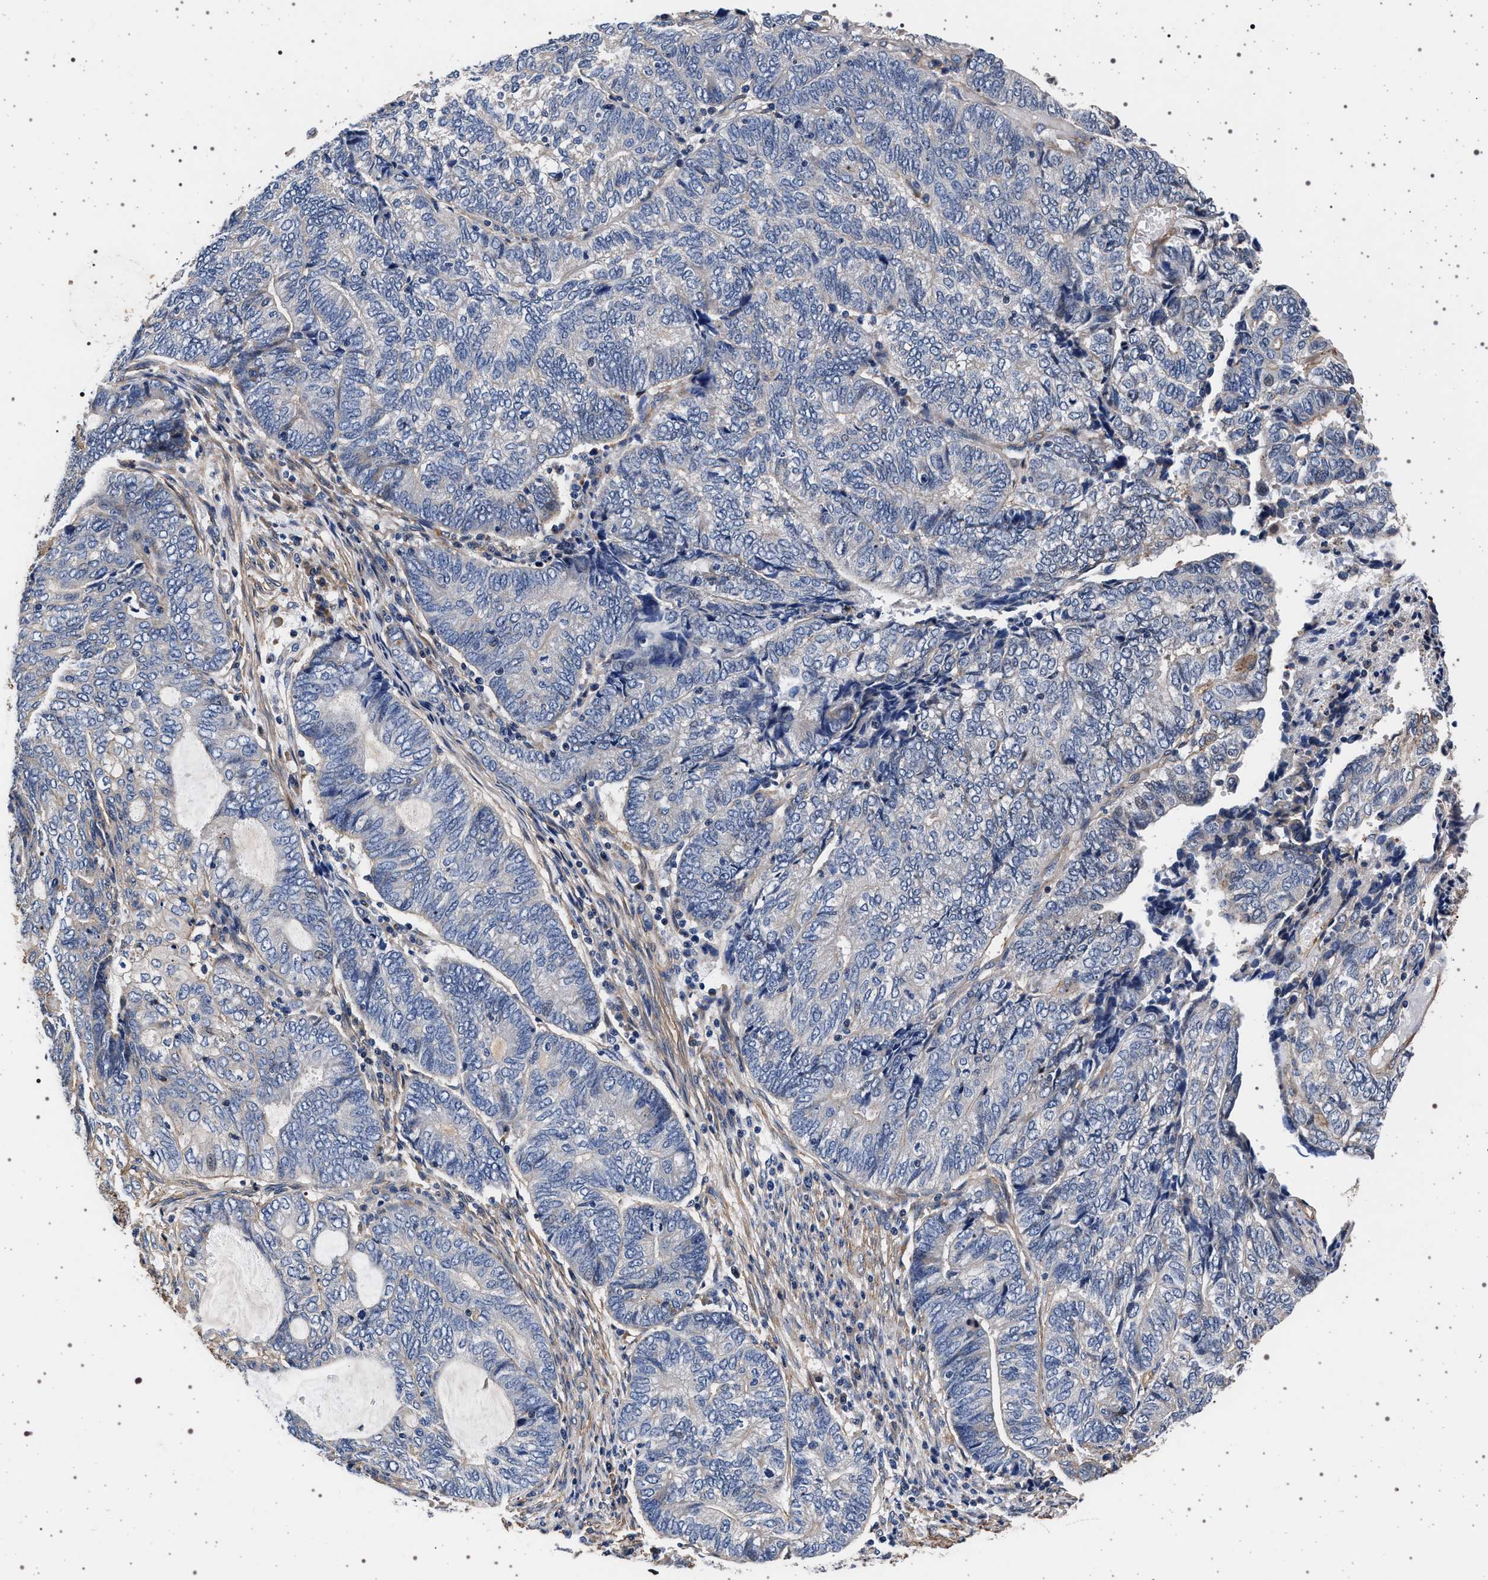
{"staining": {"intensity": "negative", "quantity": "none", "location": "none"}, "tissue": "endometrial cancer", "cell_type": "Tumor cells", "image_type": "cancer", "snomed": [{"axis": "morphology", "description": "Adenocarcinoma, NOS"}, {"axis": "topography", "description": "Uterus"}, {"axis": "topography", "description": "Endometrium"}], "caption": "Endometrial cancer (adenocarcinoma) was stained to show a protein in brown. There is no significant positivity in tumor cells. The staining was performed using DAB to visualize the protein expression in brown, while the nuclei were stained in blue with hematoxylin (Magnification: 20x).", "gene": "KCNK6", "patient": {"sex": "female", "age": 70}}